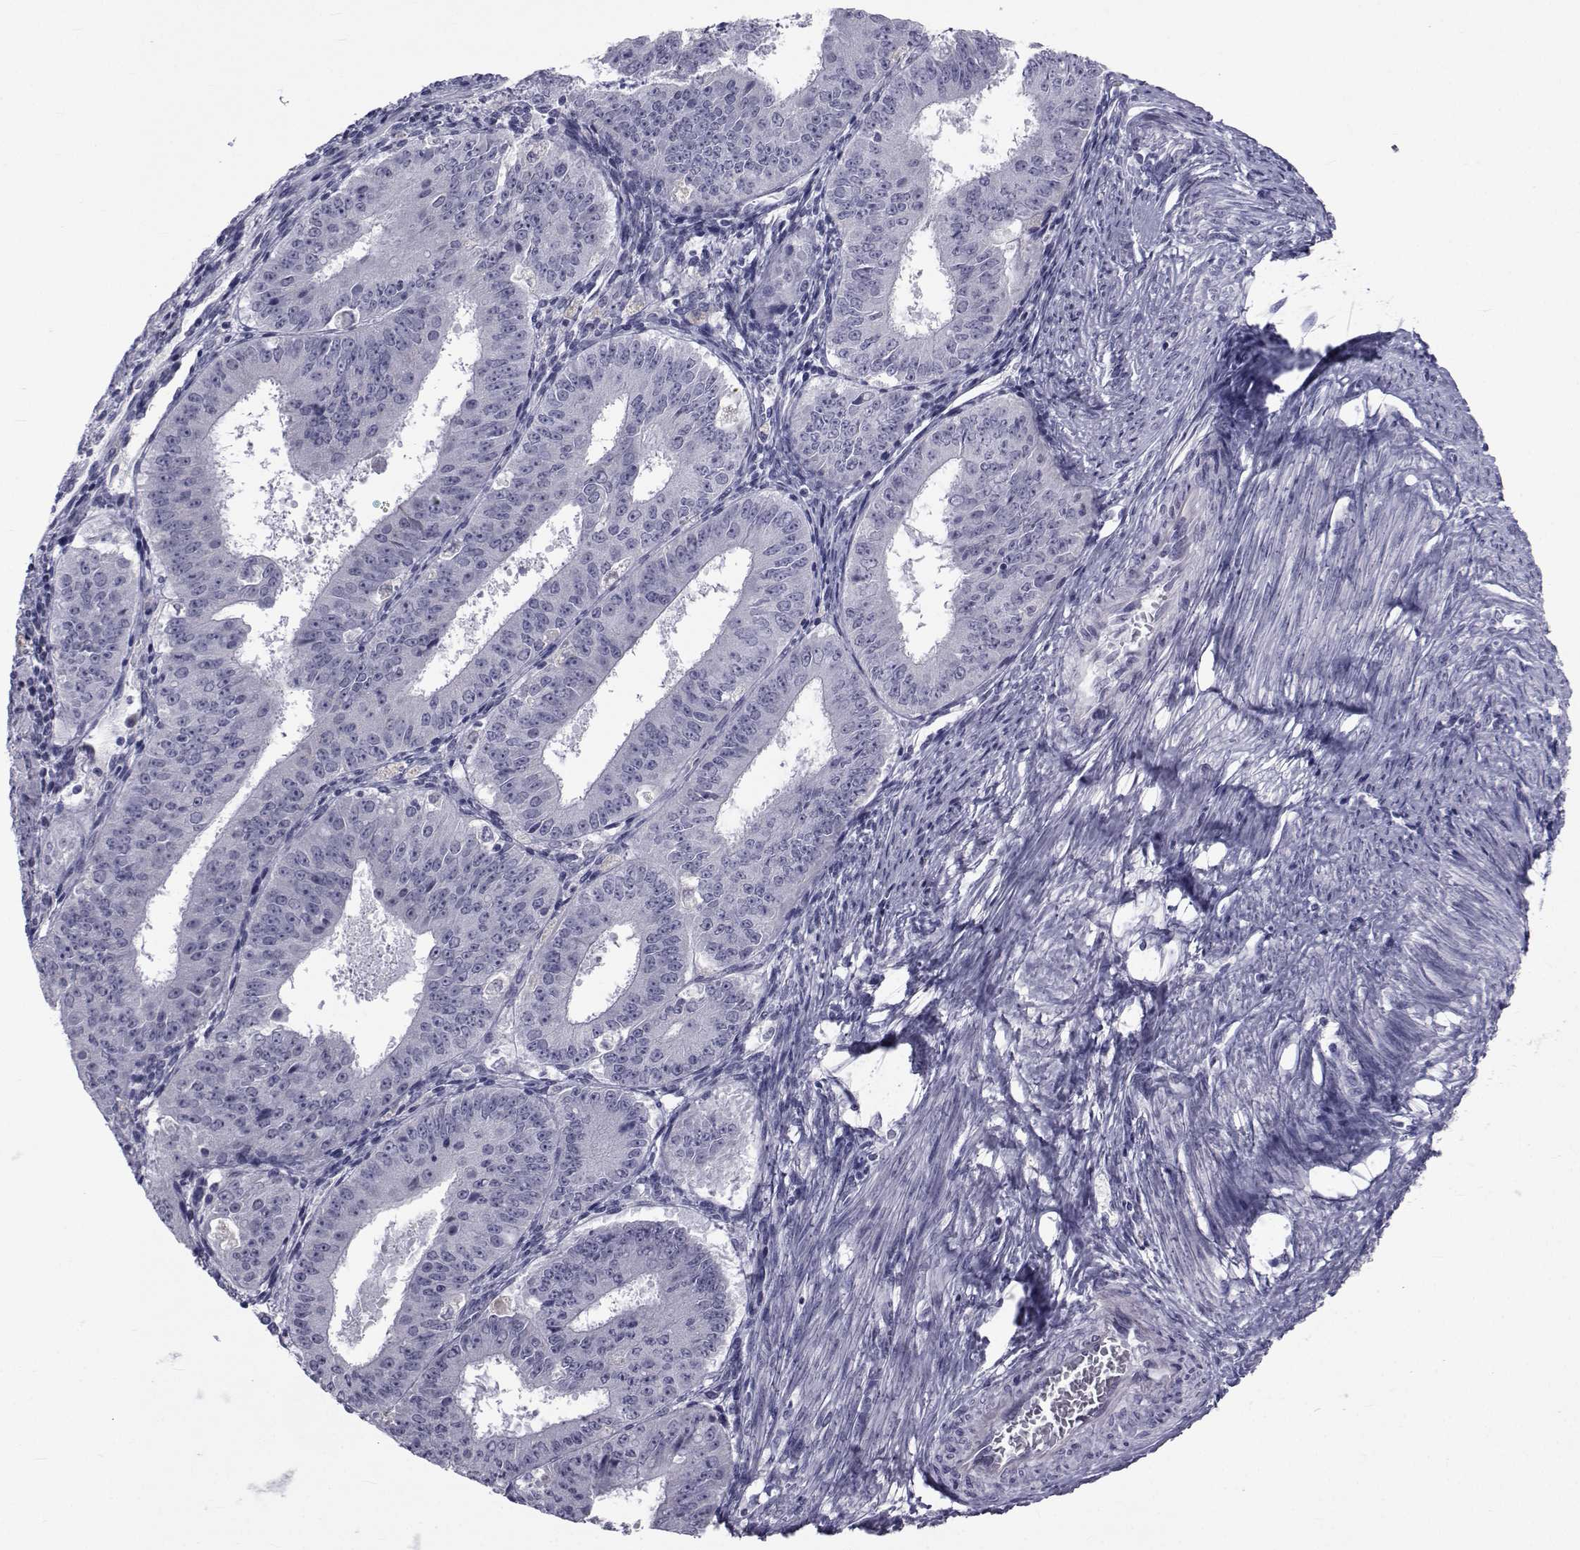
{"staining": {"intensity": "negative", "quantity": "none", "location": "none"}, "tissue": "ovarian cancer", "cell_type": "Tumor cells", "image_type": "cancer", "snomed": [{"axis": "morphology", "description": "Carcinoma, endometroid"}, {"axis": "topography", "description": "Ovary"}], "caption": "A high-resolution histopathology image shows IHC staining of ovarian endometroid carcinoma, which reveals no significant positivity in tumor cells. The staining is performed using DAB brown chromogen with nuclei counter-stained in using hematoxylin.", "gene": "PAX2", "patient": {"sex": "female", "age": 42}}